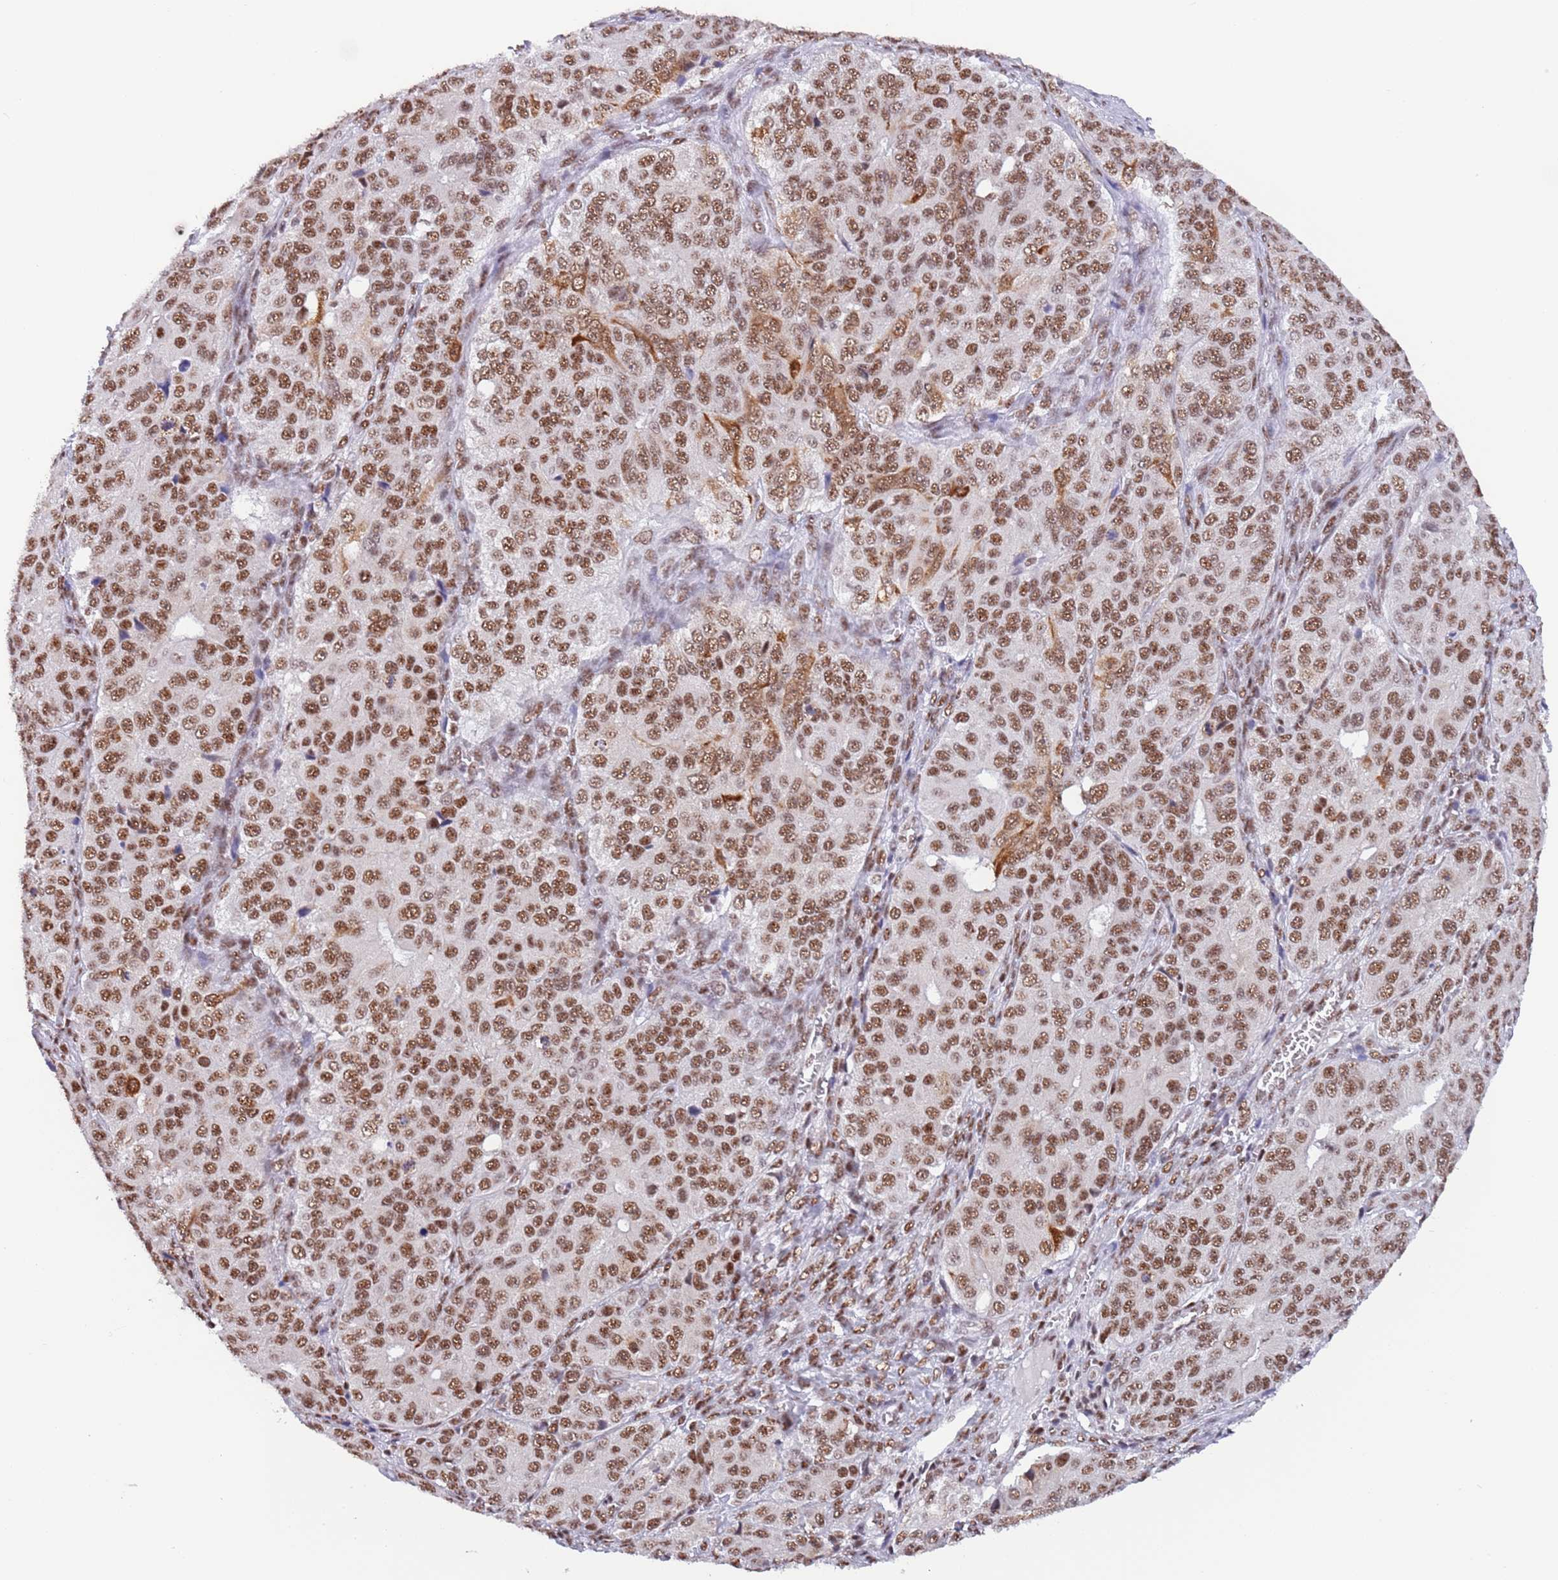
{"staining": {"intensity": "moderate", "quantity": ">75%", "location": "nuclear"}, "tissue": "ovarian cancer", "cell_type": "Tumor cells", "image_type": "cancer", "snomed": [{"axis": "morphology", "description": "Carcinoma, endometroid"}, {"axis": "topography", "description": "Ovary"}], "caption": "Ovarian cancer (endometroid carcinoma) stained with a protein marker exhibits moderate staining in tumor cells.", "gene": "SF3A2", "patient": {"sex": "female", "age": 51}}